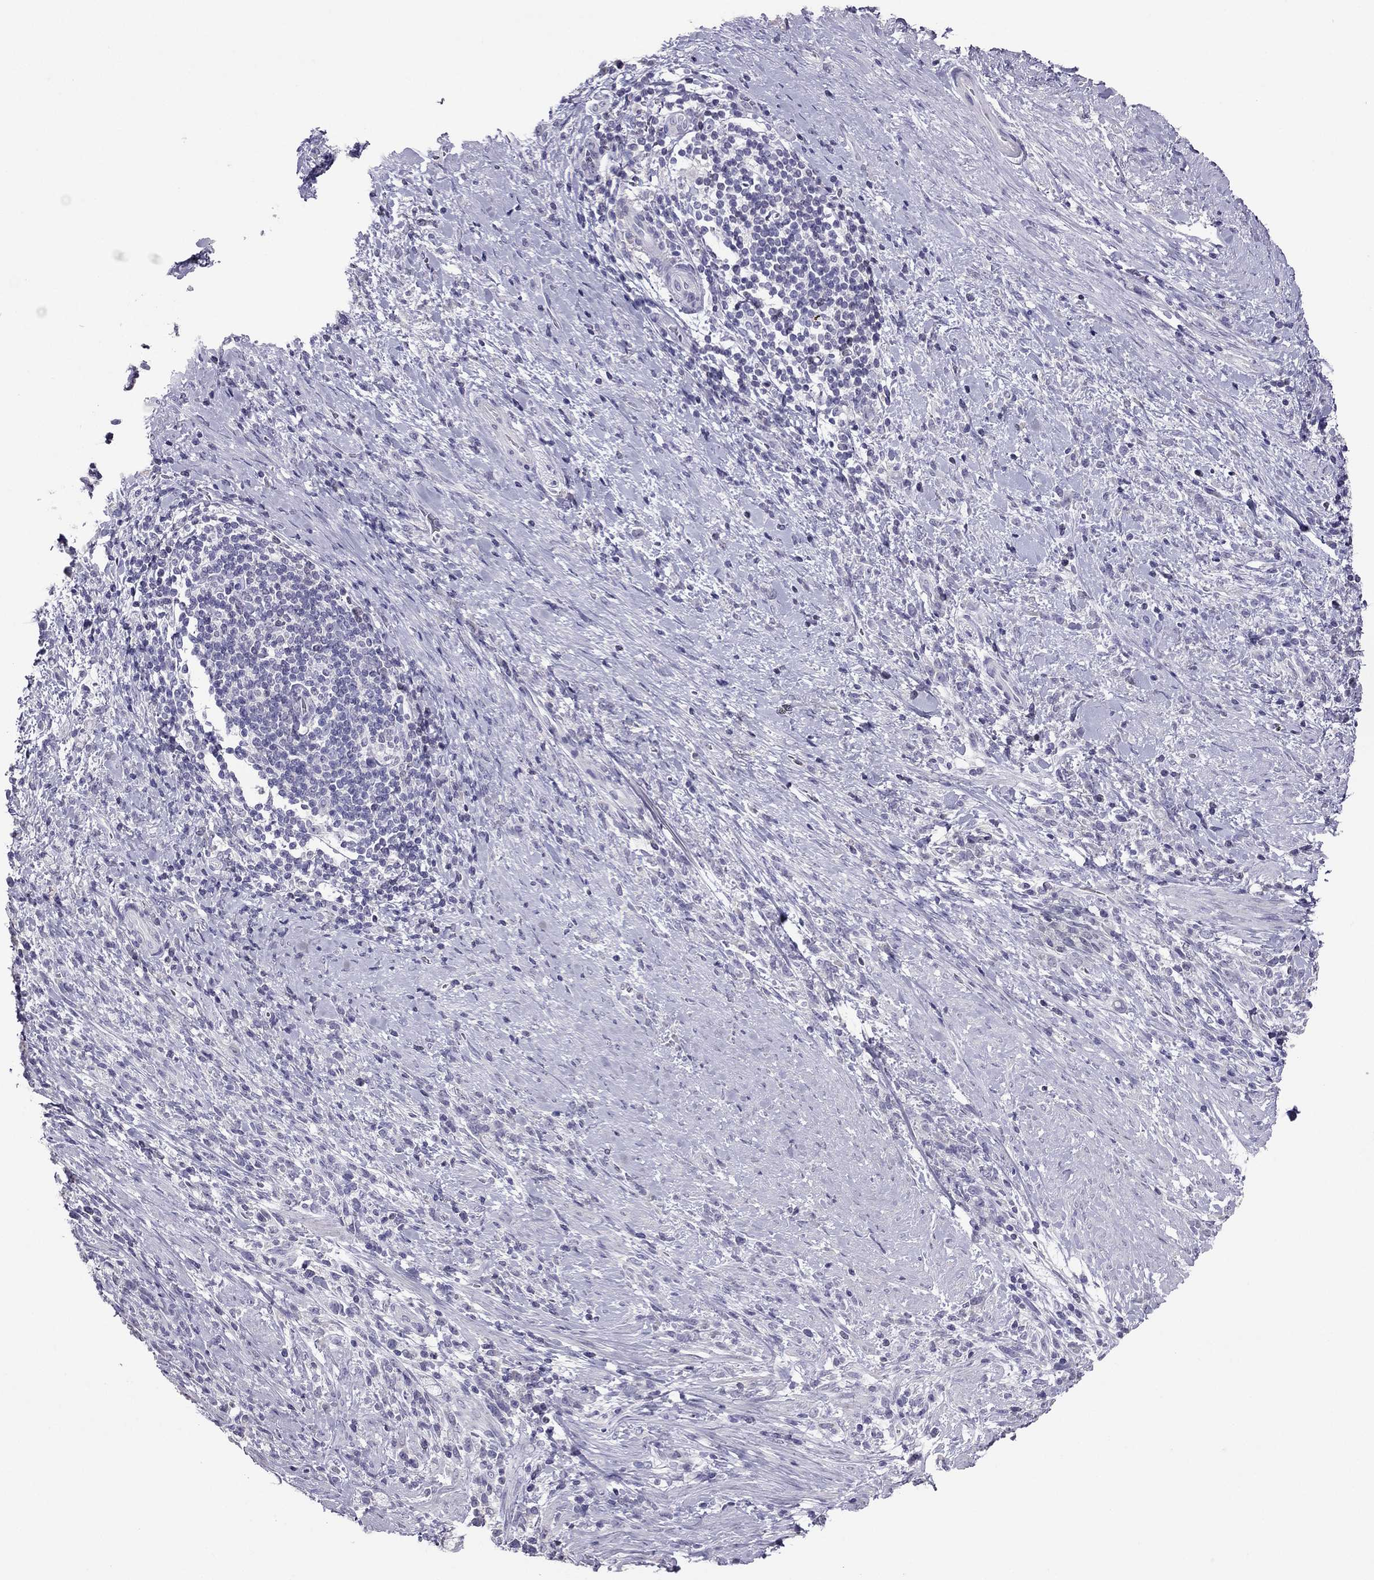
{"staining": {"intensity": "negative", "quantity": "none", "location": "none"}, "tissue": "stomach cancer", "cell_type": "Tumor cells", "image_type": "cancer", "snomed": [{"axis": "morphology", "description": "Adenocarcinoma, NOS"}, {"axis": "topography", "description": "Stomach"}], "caption": "This is an immunohistochemistry micrograph of human stomach cancer (adenocarcinoma). There is no expression in tumor cells.", "gene": "RGS8", "patient": {"sex": "female", "age": 57}}